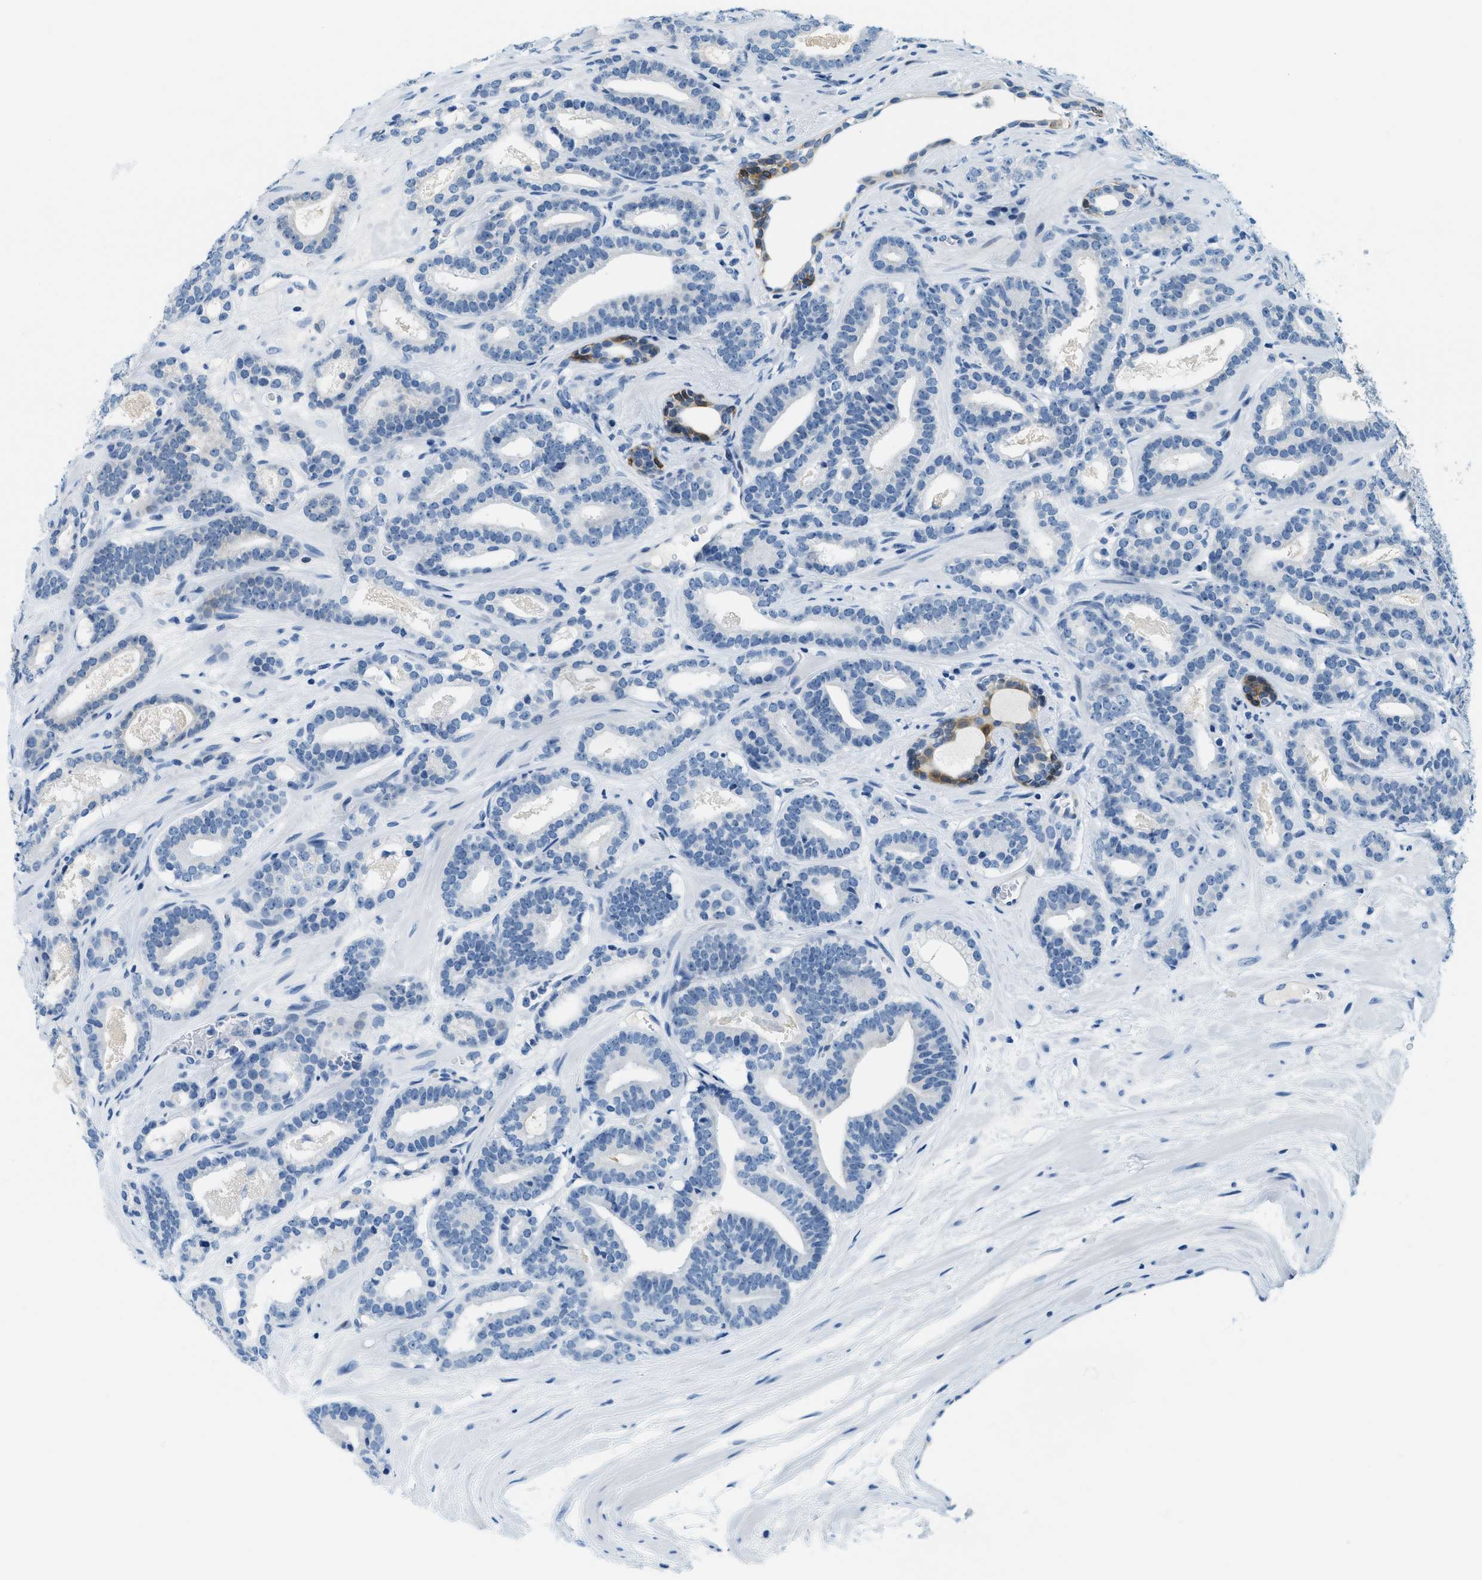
{"staining": {"intensity": "strong", "quantity": "<25%", "location": "cytoplasmic/membranous"}, "tissue": "prostate cancer", "cell_type": "Tumor cells", "image_type": "cancer", "snomed": [{"axis": "morphology", "description": "Adenocarcinoma, High grade"}, {"axis": "topography", "description": "Prostate"}], "caption": "Prostate cancer (adenocarcinoma (high-grade)) stained with DAB (3,3'-diaminobenzidine) IHC demonstrates medium levels of strong cytoplasmic/membranous expression in approximately <25% of tumor cells.", "gene": "CYP4X1", "patient": {"sex": "male", "age": 60}}